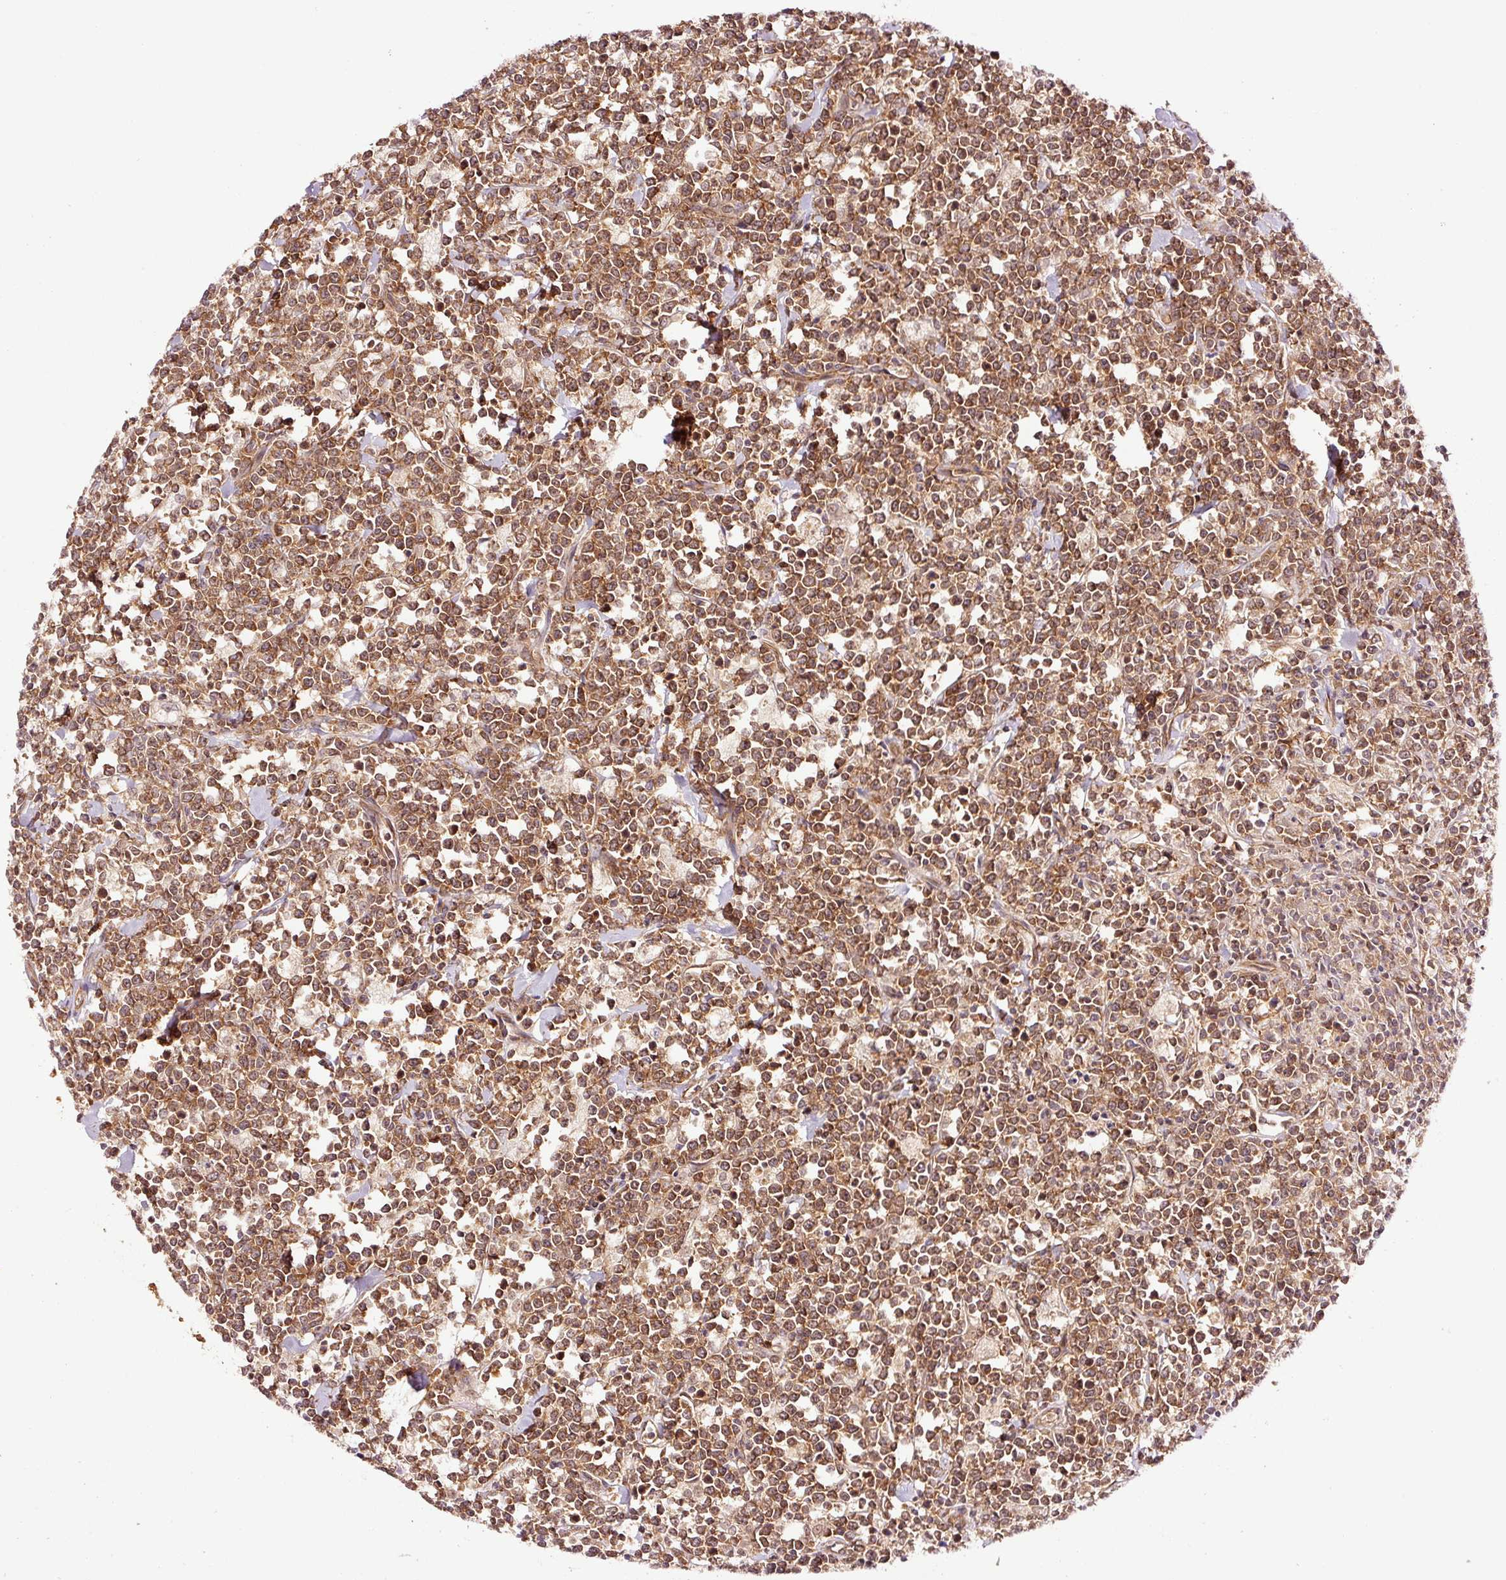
{"staining": {"intensity": "moderate", "quantity": ">75%", "location": "cytoplasmic/membranous"}, "tissue": "lymphoma", "cell_type": "Tumor cells", "image_type": "cancer", "snomed": [{"axis": "morphology", "description": "Malignant lymphoma, non-Hodgkin's type, High grade"}, {"axis": "topography", "description": "Small intestine"}, {"axis": "topography", "description": "Colon"}], "caption": "Malignant lymphoma, non-Hodgkin's type (high-grade) stained with a brown dye demonstrates moderate cytoplasmic/membranous positive positivity in about >75% of tumor cells.", "gene": "METAP1", "patient": {"sex": "male", "age": 8}}